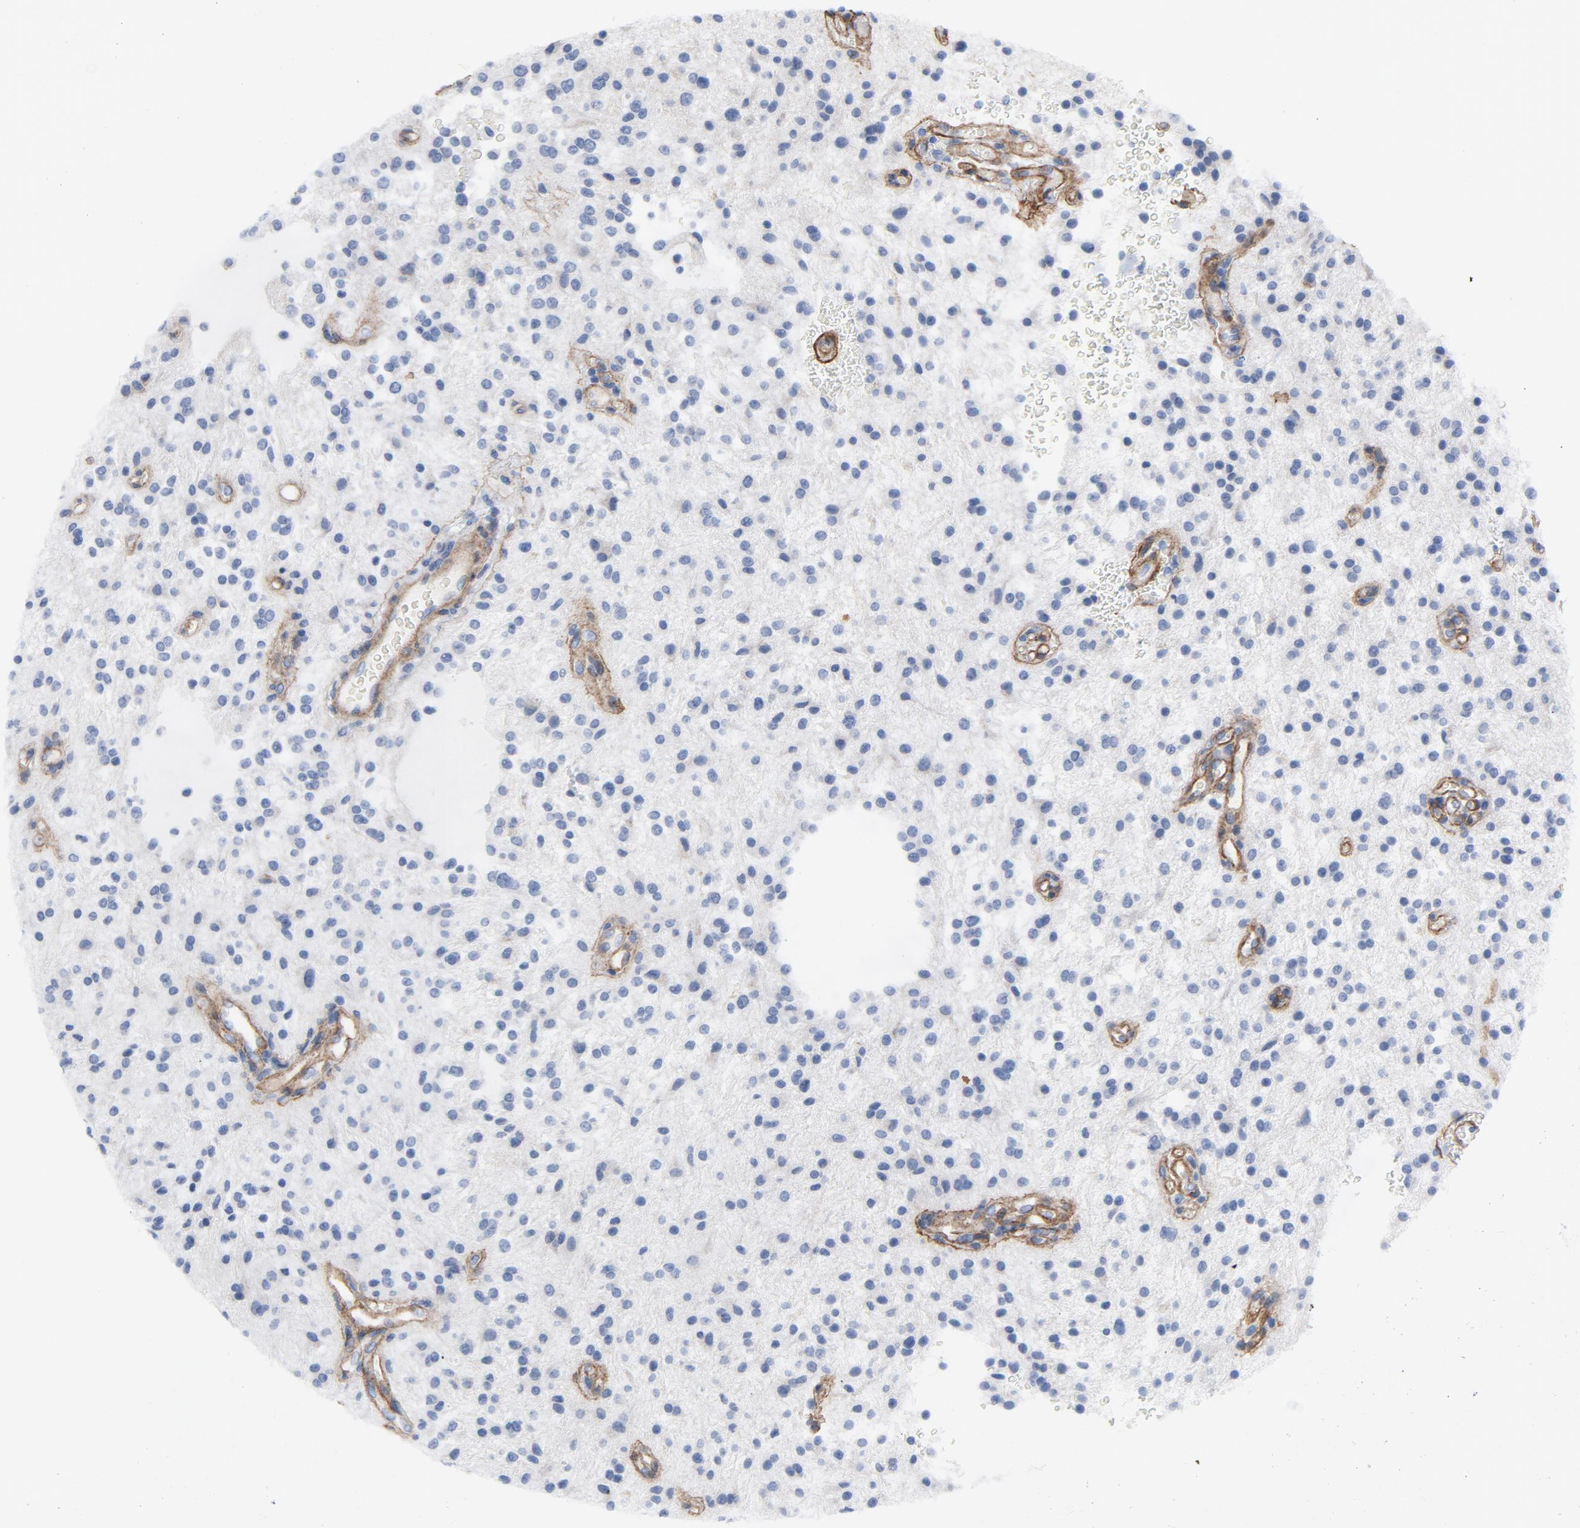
{"staining": {"intensity": "negative", "quantity": "none", "location": "none"}, "tissue": "glioma", "cell_type": "Tumor cells", "image_type": "cancer", "snomed": [{"axis": "morphology", "description": "Glioma, malignant, NOS"}, {"axis": "topography", "description": "Cerebellum"}], "caption": "A high-resolution photomicrograph shows IHC staining of glioma (malignant), which reveals no significant expression in tumor cells. Brightfield microscopy of IHC stained with DAB (brown) and hematoxylin (blue), captured at high magnification.", "gene": "LAMC1", "patient": {"sex": "female", "age": 10}}